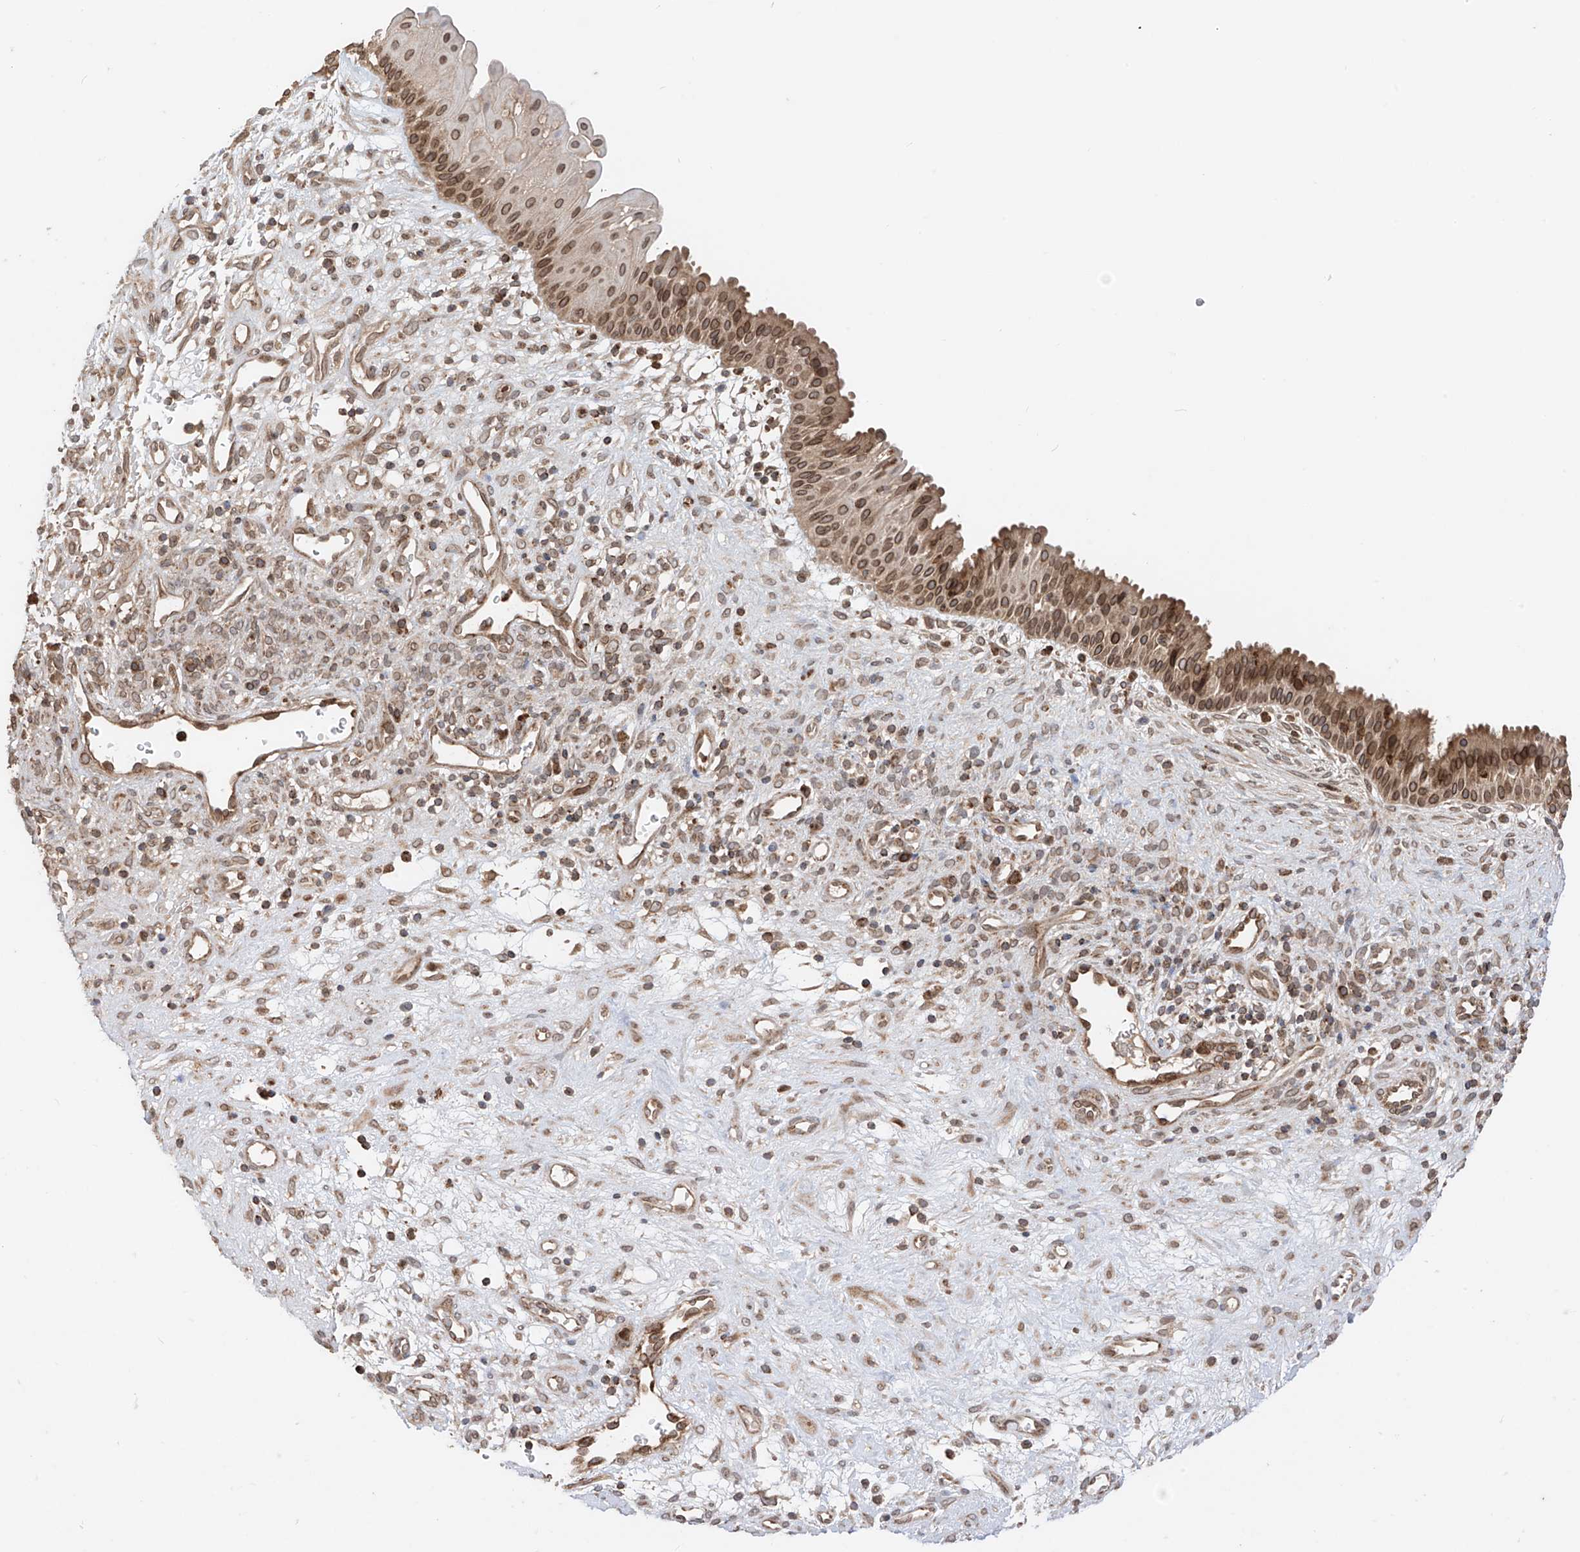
{"staining": {"intensity": "strong", "quantity": ">75%", "location": "cytoplasmic/membranous,nuclear"}, "tissue": "nasopharynx", "cell_type": "Respiratory epithelial cells", "image_type": "normal", "snomed": [{"axis": "morphology", "description": "Normal tissue, NOS"}, {"axis": "topography", "description": "Nasopharynx"}], "caption": "IHC staining of benign nasopharynx, which shows high levels of strong cytoplasmic/membranous,nuclear staining in about >75% of respiratory epithelial cells indicating strong cytoplasmic/membranous,nuclear protein positivity. The staining was performed using DAB (brown) for protein detection and nuclei were counterstained in hematoxylin (blue).", "gene": "AHCTF1", "patient": {"sex": "male", "age": 22}}